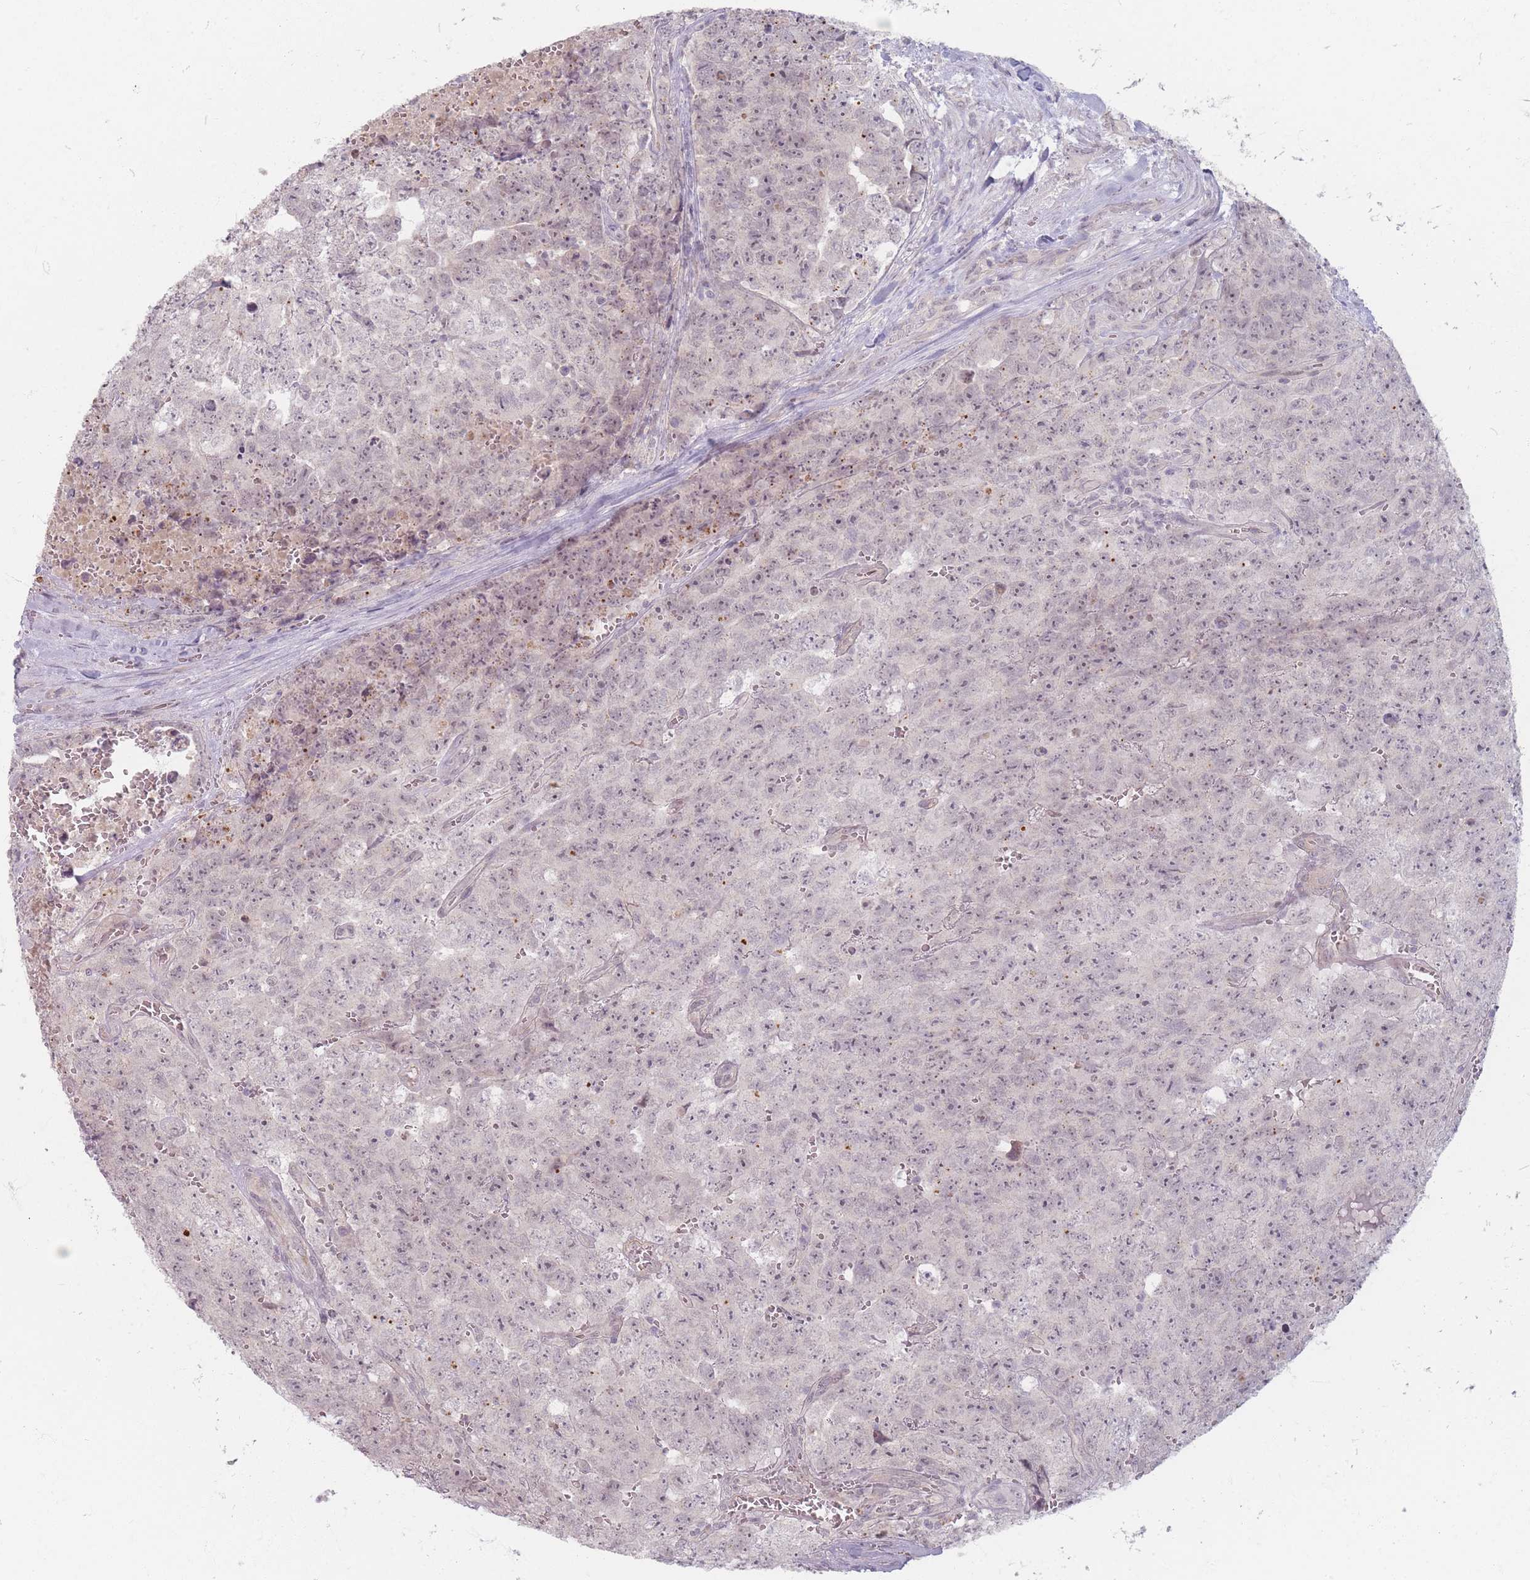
{"staining": {"intensity": "negative", "quantity": "none", "location": "none"}, "tissue": "testis cancer", "cell_type": "Tumor cells", "image_type": "cancer", "snomed": [{"axis": "morphology", "description": "Seminoma, NOS"}, {"axis": "morphology", "description": "Teratoma, malignant, NOS"}, {"axis": "topography", "description": "Testis"}], "caption": "Image shows no significant protein positivity in tumor cells of testis teratoma (malignant). (Brightfield microscopy of DAB (3,3'-diaminobenzidine) IHC at high magnification).", "gene": "GABRA6", "patient": {"sex": "male", "age": 34}}